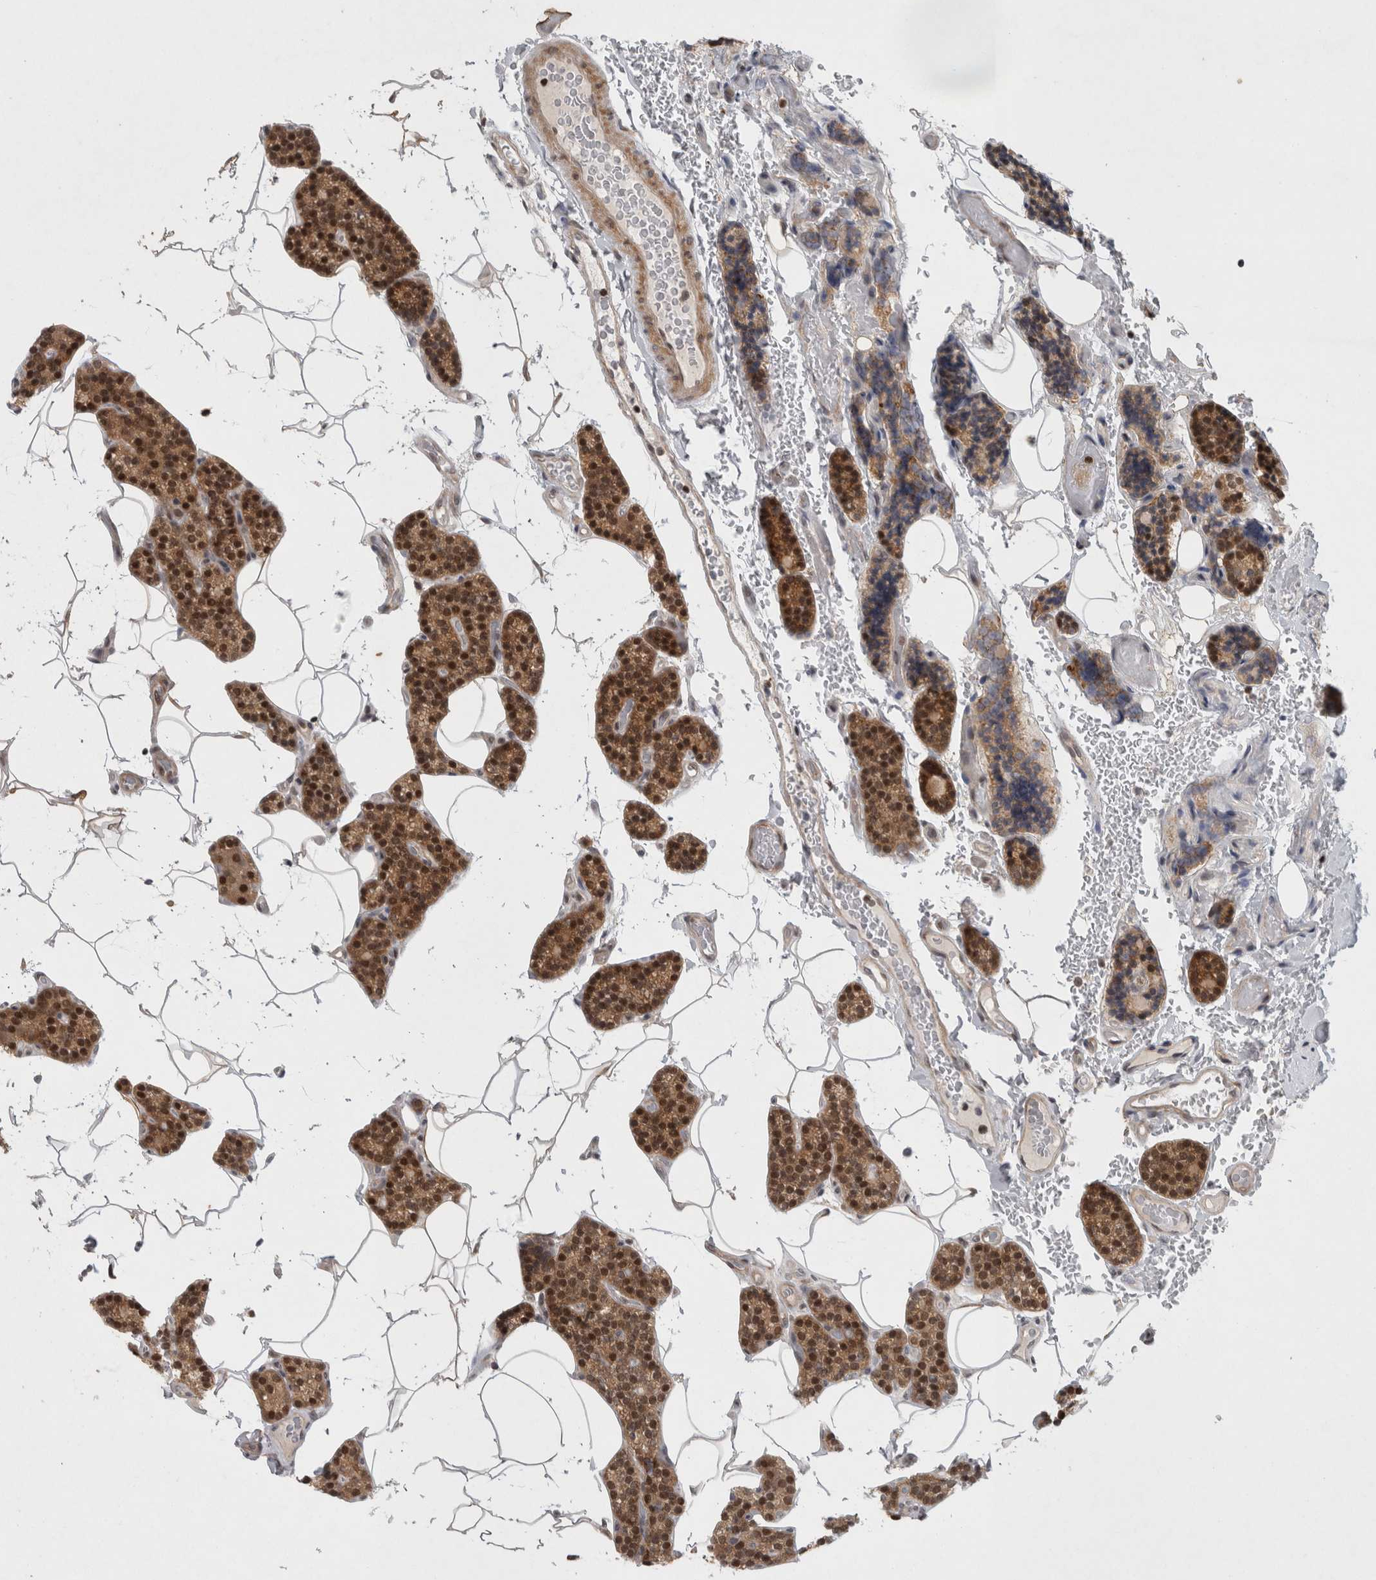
{"staining": {"intensity": "moderate", "quantity": ">75%", "location": "cytoplasmic/membranous,nuclear"}, "tissue": "parathyroid gland", "cell_type": "Glandular cells", "image_type": "normal", "snomed": [{"axis": "morphology", "description": "Normal tissue, NOS"}, {"axis": "topography", "description": "Parathyroid gland"}], "caption": "High-magnification brightfield microscopy of unremarkable parathyroid gland stained with DAB (brown) and counterstained with hematoxylin (blue). glandular cells exhibit moderate cytoplasmic/membranous,nuclear positivity is present in approximately>75% of cells. The protein of interest is stained brown, and the nuclei are stained in blue (DAB IHC with brightfield microscopy, high magnification).", "gene": "KDM8", "patient": {"sex": "male", "age": 52}}